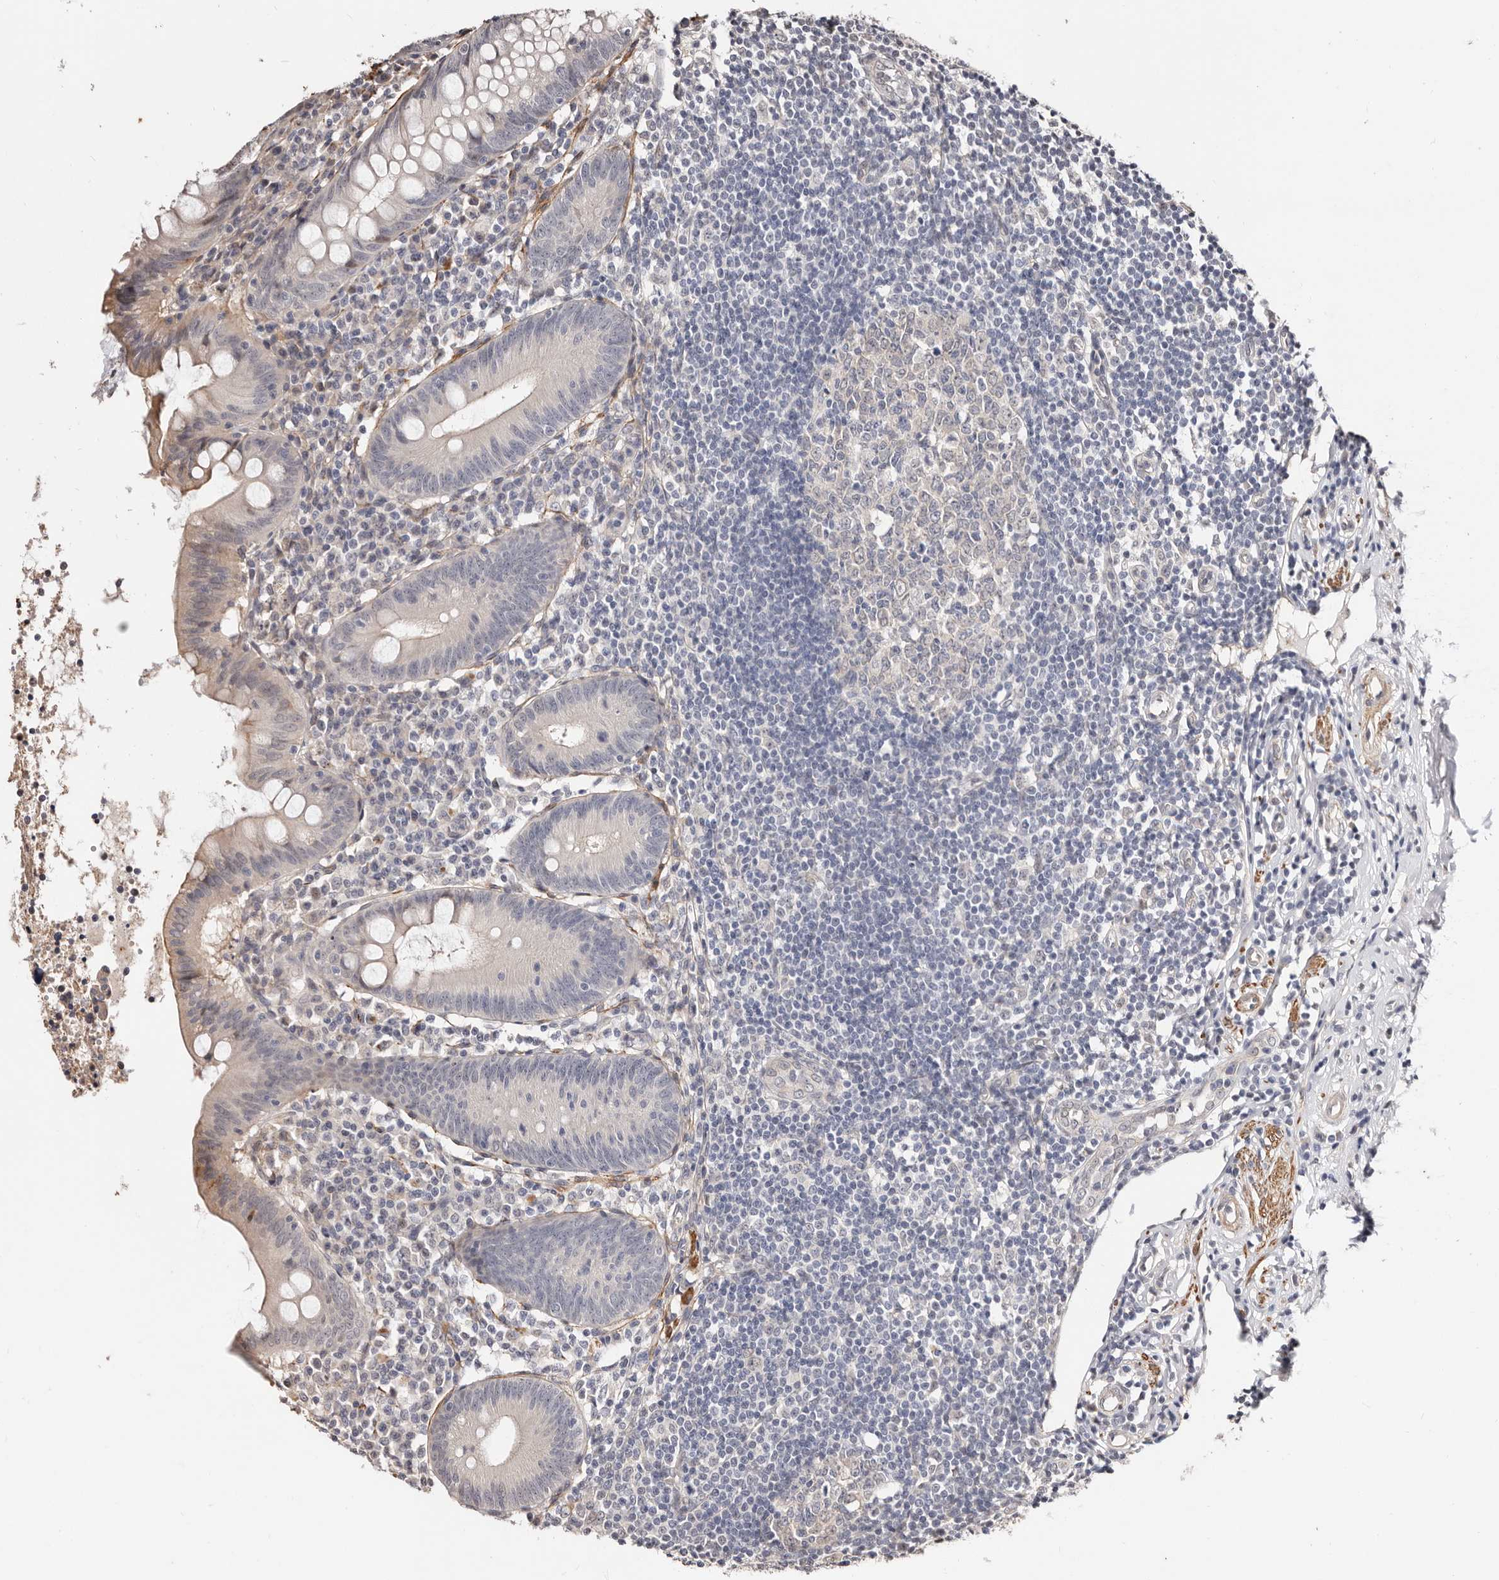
{"staining": {"intensity": "weak", "quantity": "<25%", "location": "cytoplasmic/membranous"}, "tissue": "appendix", "cell_type": "Glandular cells", "image_type": "normal", "snomed": [{"axis": "morphology", "description": "Normal tissue, NOS"}, {"axis": "topography", "description": "Appendix"}], "caption": "Glandular cells show no significant protein staining in normal appendix. Nuclei are stained in blue.", "gene": "TRIP13", "patient": {"sex": "female", "age": 54}}